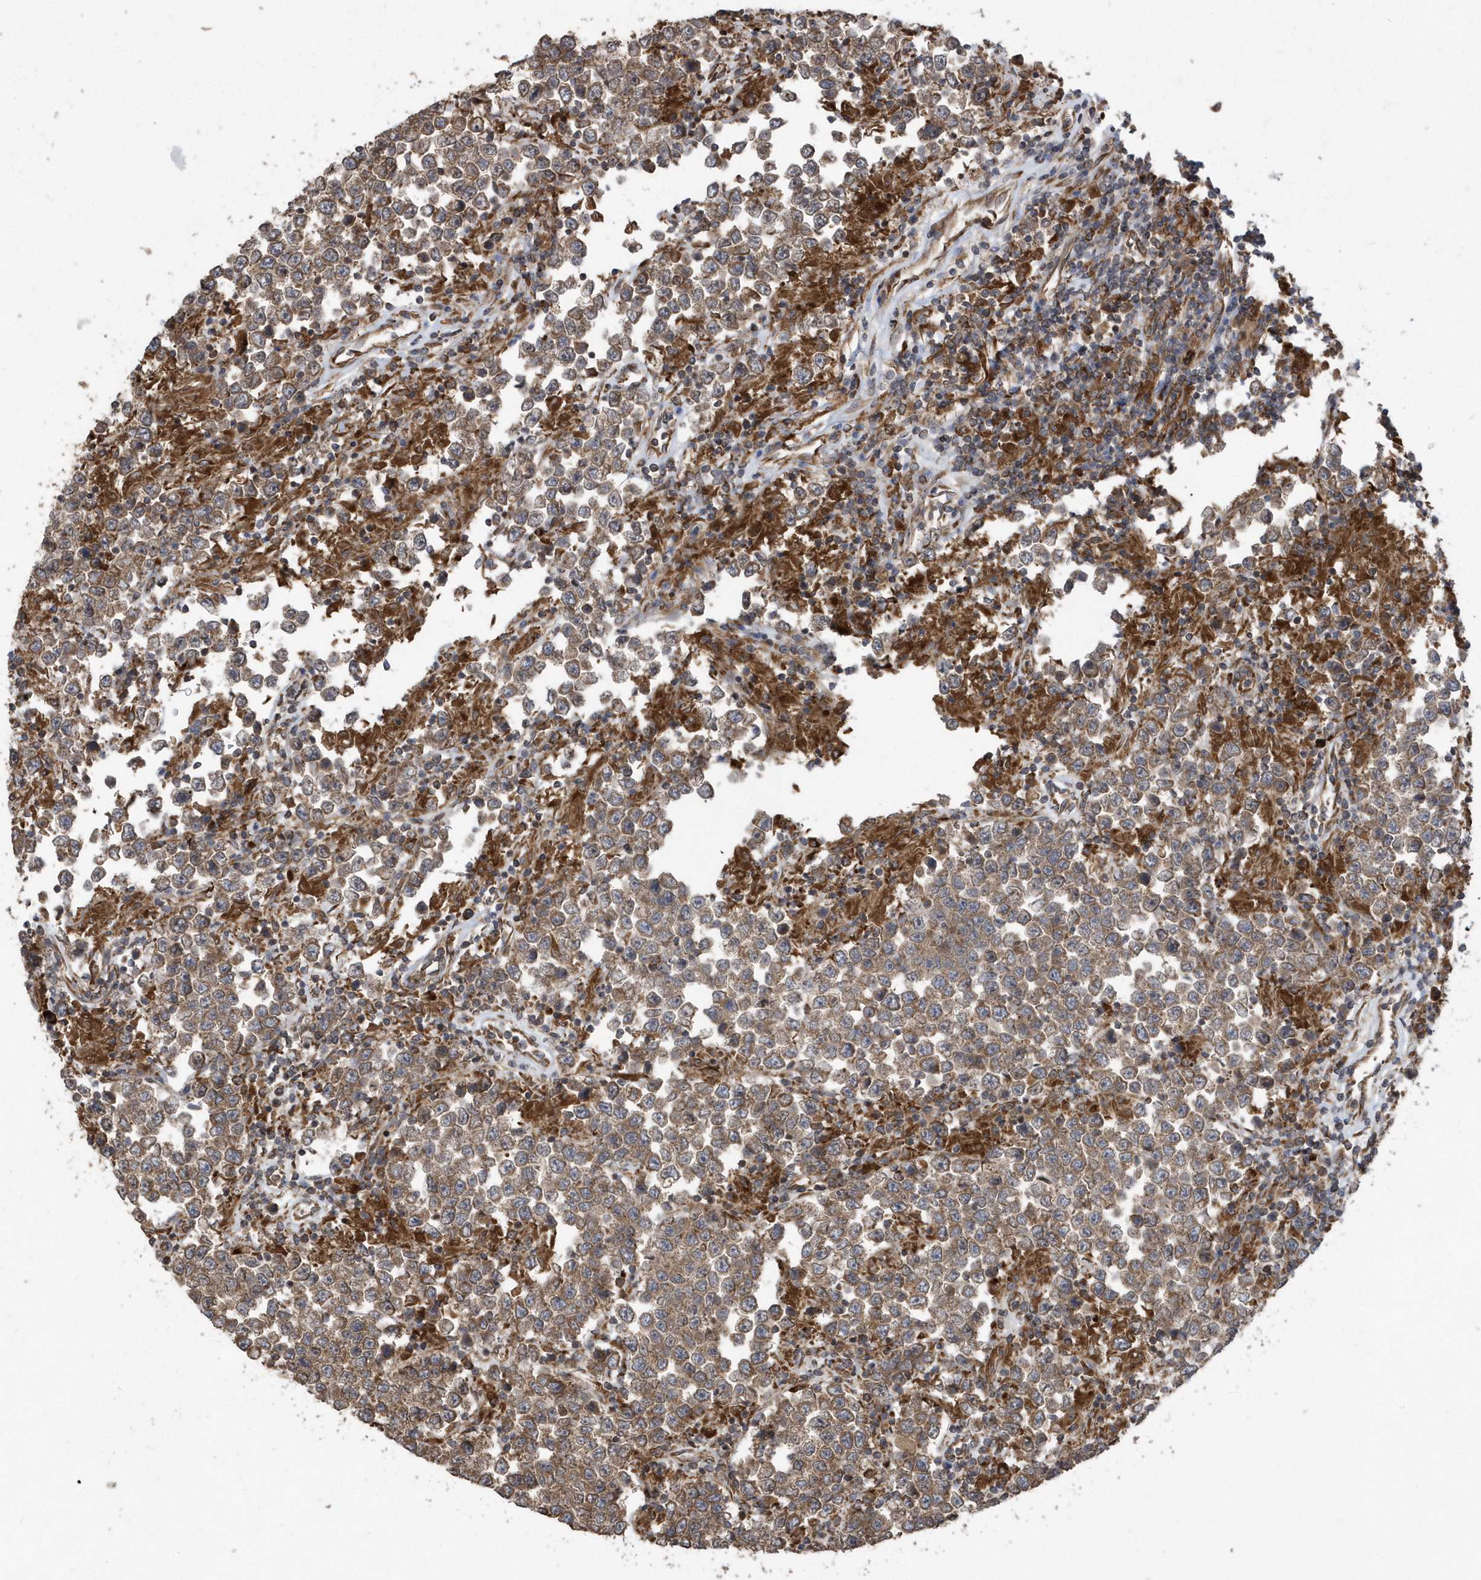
{"staining": {"intensity": "weak", "quantity": ">75%", "location": "cytoplasmic/membranous"}, "tissue": "testis cancer", "cell_type": "Tumor cells", "image_type": "cancer", "snomed": [{"axis": "morphology", "description": "Normal tissue, NOS"}, {"axis": "morphology", "description": "Urothelial carcinoma, High grade"}, {"axis": "morphology", "description": "Seminoma, NOS"}, {"axis": "morphology", "description": "Carcinoma, Embryonal, NOS"}, {"axis": "topography", "description": "Urinary bladder"}, {"axis": "topography", "description": "Testis"}], "caption": "IHC of human embryonal carcinoma (testis) shows low levels of weak cytoplasmic/membranous expression in about >75% of tumor cells.", "gene": "WASHC5", "patient": {"sex": "male", "age": 41}}